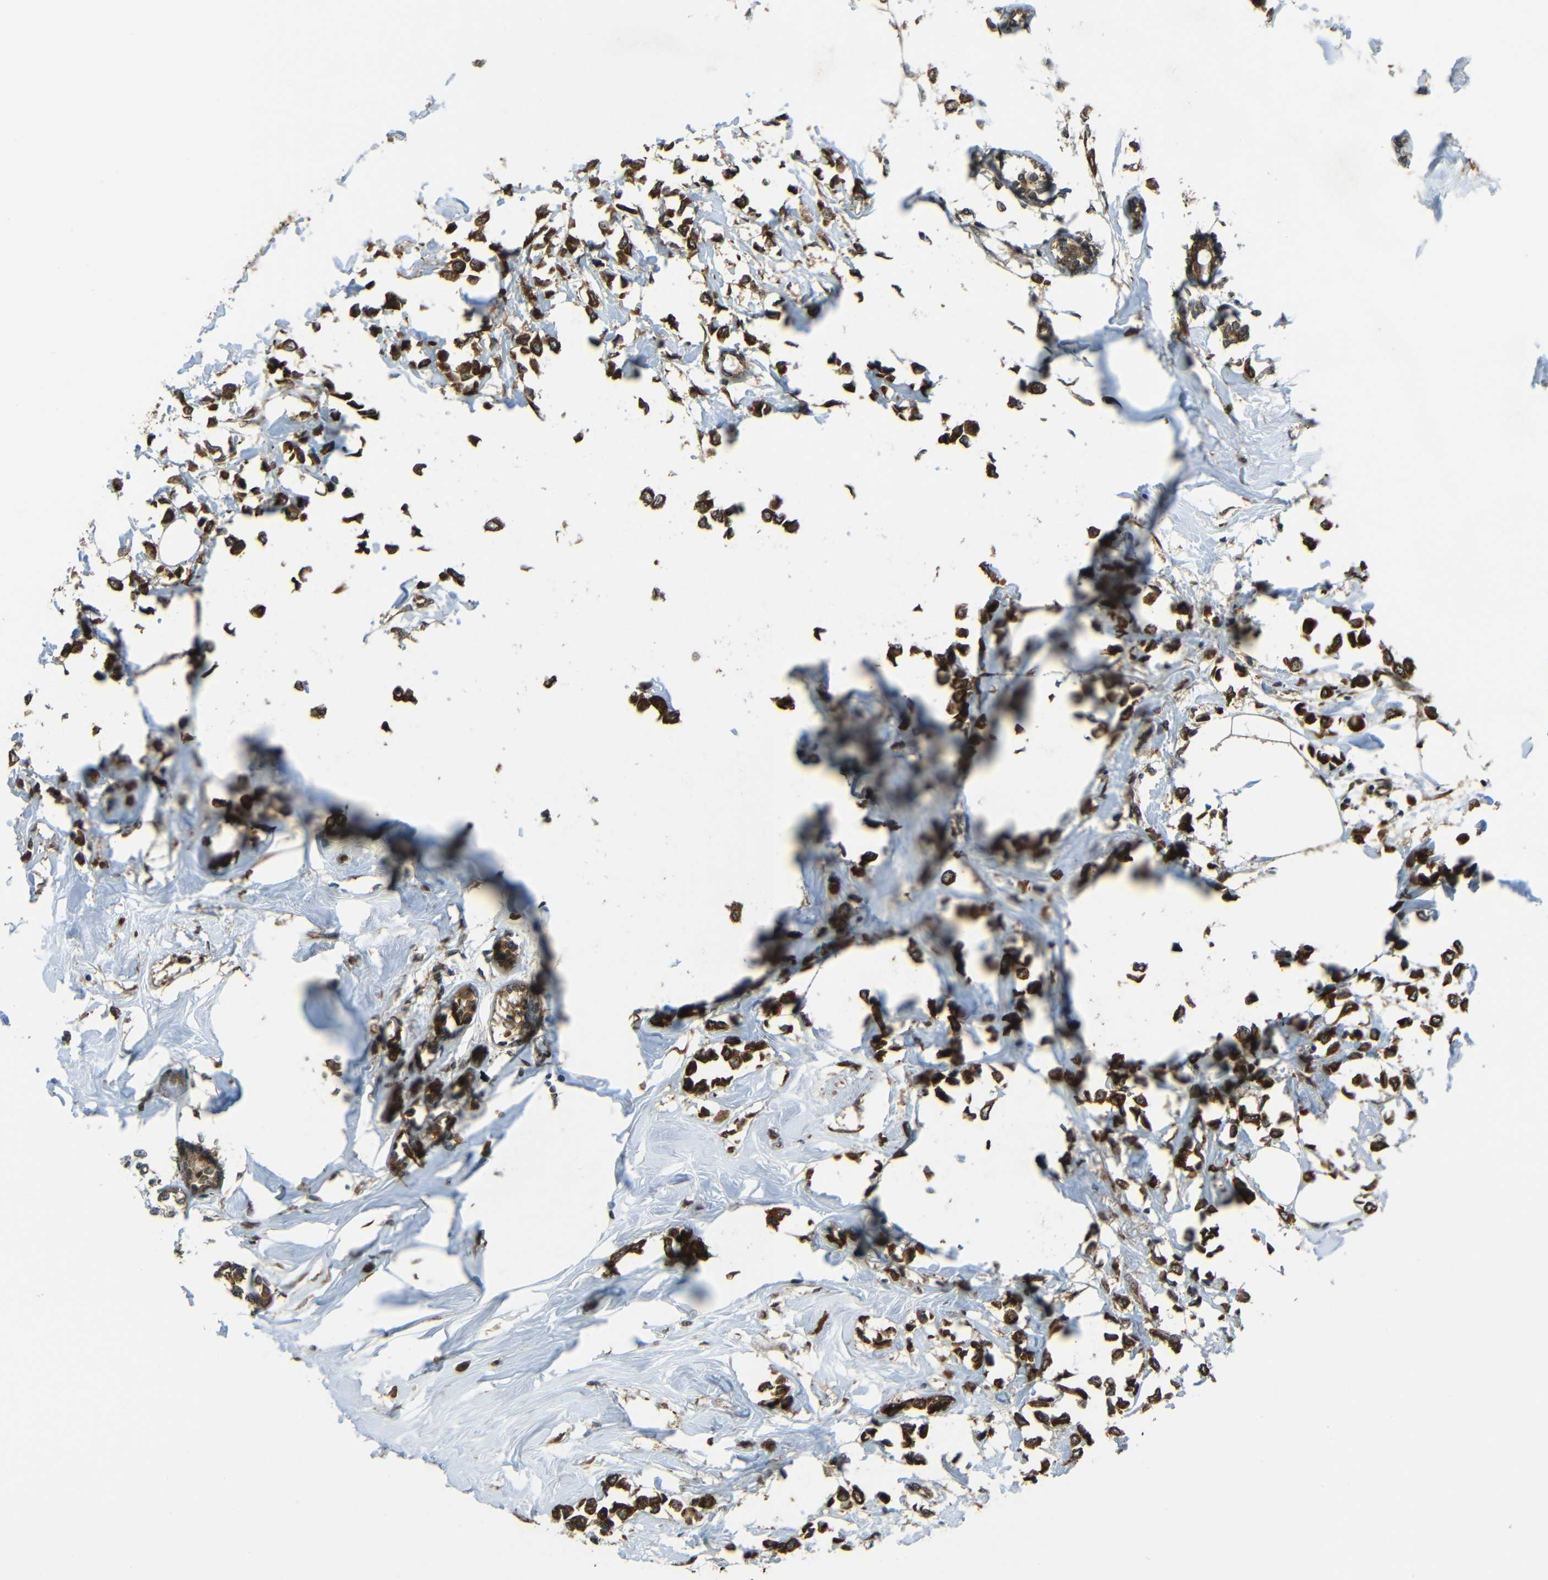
{"staining": {"intensity": "strong", "quantity": ">75%", "location": "cytoplasmic/membranous"}, "tissue": "breast cancer", "cell_type": "Tumor cells", "image_type": "cancer", "snomed": [{"axis": "morphology", "description": "Lobular carcinoma"}, {"axis": "topography", "description": "Breast"}], "caption": "This photomicrograph shows immunohistochemistry (IHC) staining of human breast lobular carcinoma, with high strong cytoplasmic/membranous expression in about >75% of tumor cells.", "gene": "VAPB", "patient": {"sex": "female", "age": 51}}